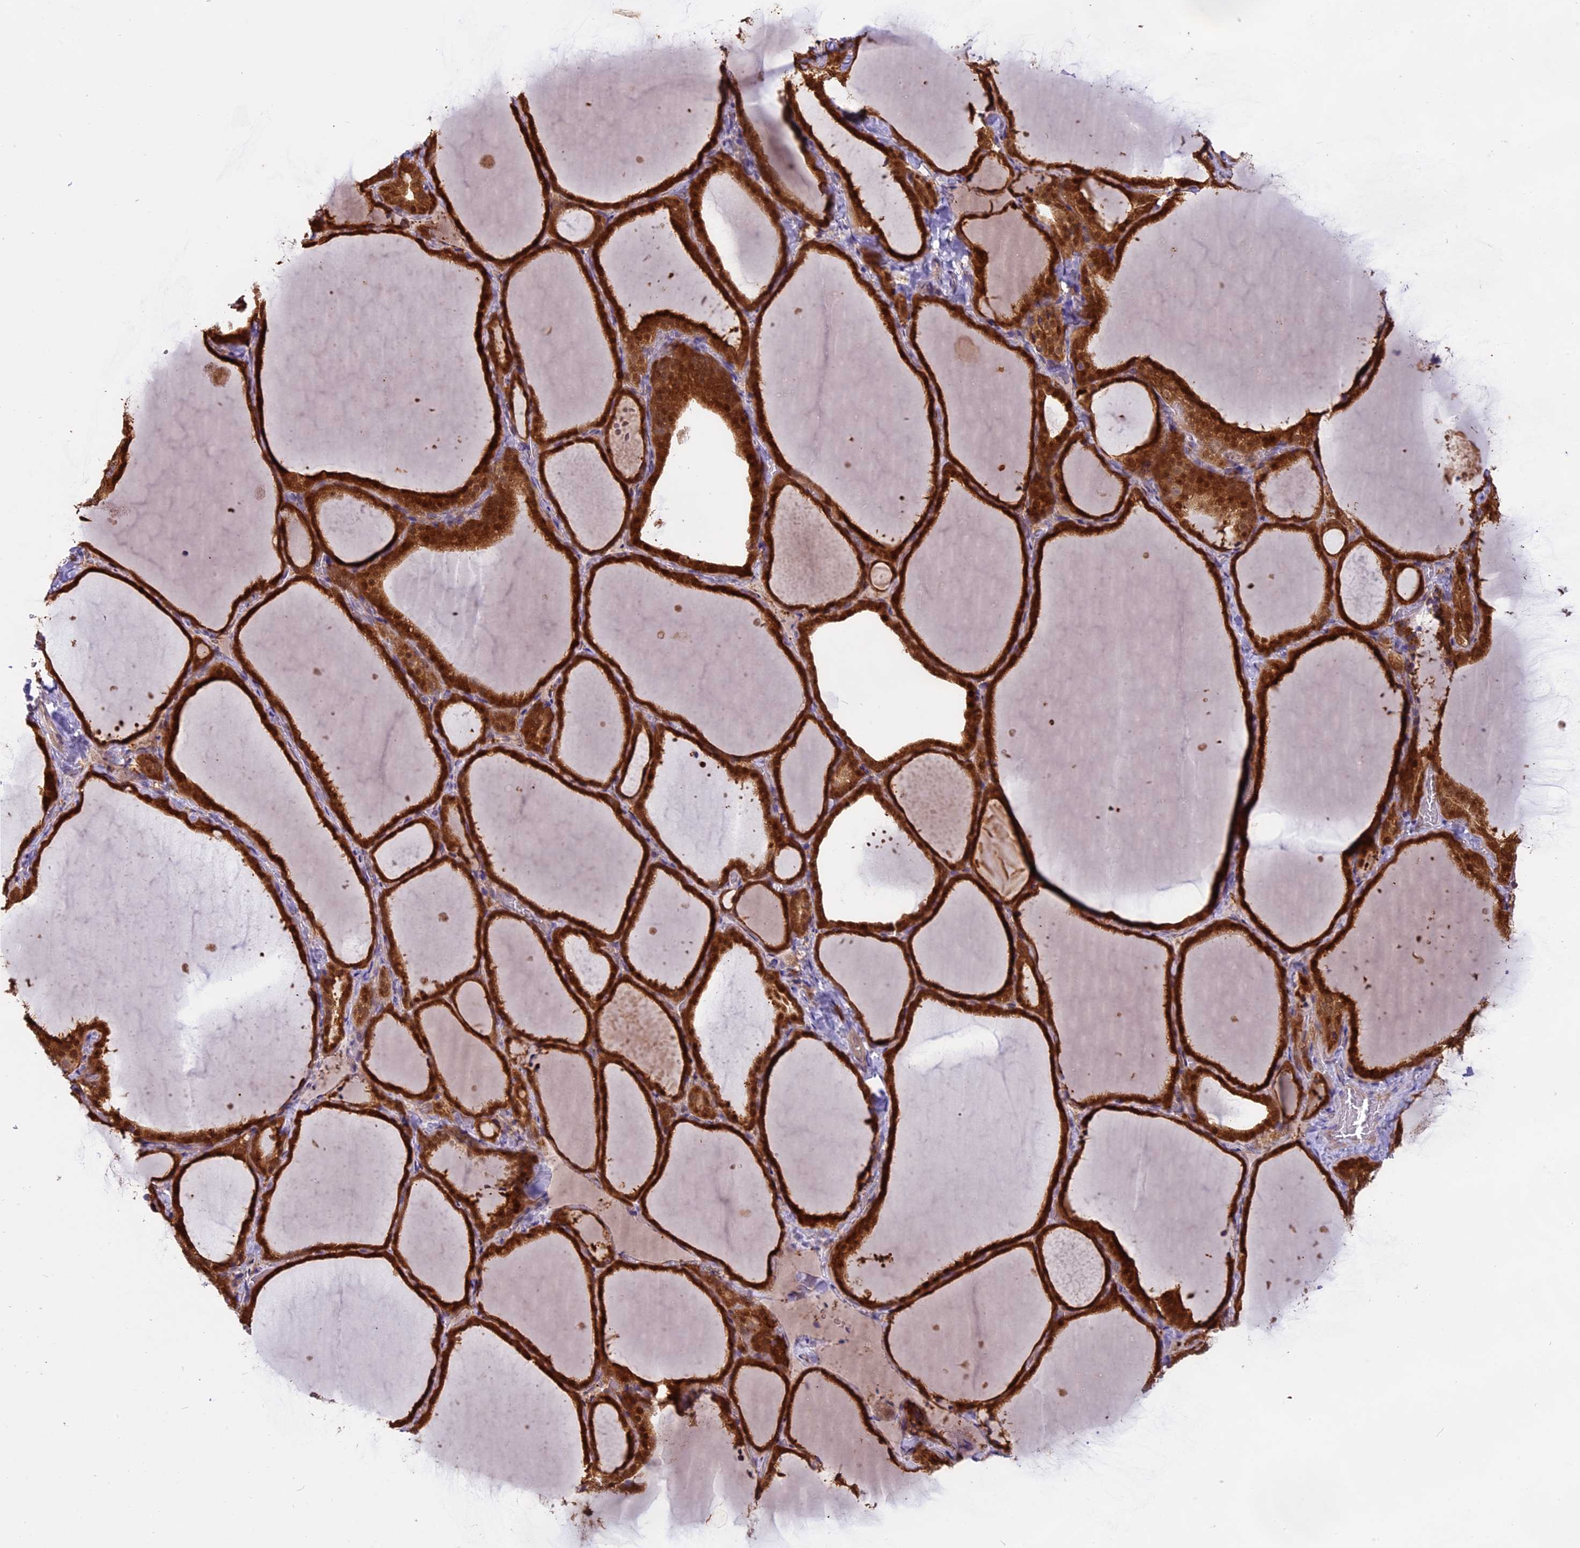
{"staining": {"intensity": "strong", "quantity": ">75%", "location": "cytoplasmic/membranous,nuclear"}, "tissue": "thyroid gland", "cell_type": "Glandular cells", "image_type": "normal", "snomed": [{"axis": "morphology", "description": "Normal tissue, NOS"}, {"axis": "topography", "description": "Thyroid gland"}], "caption": "A photomicrograph of human thyroid gland stained for a protein shows strong cytoplasmic/membranous,nuclear brown staining in glandular cells. (Brightfield microscopy of DAB IHC at high magnification).", "gene": "MEMO1", "patient": {"sex": "female", "age": 22}}